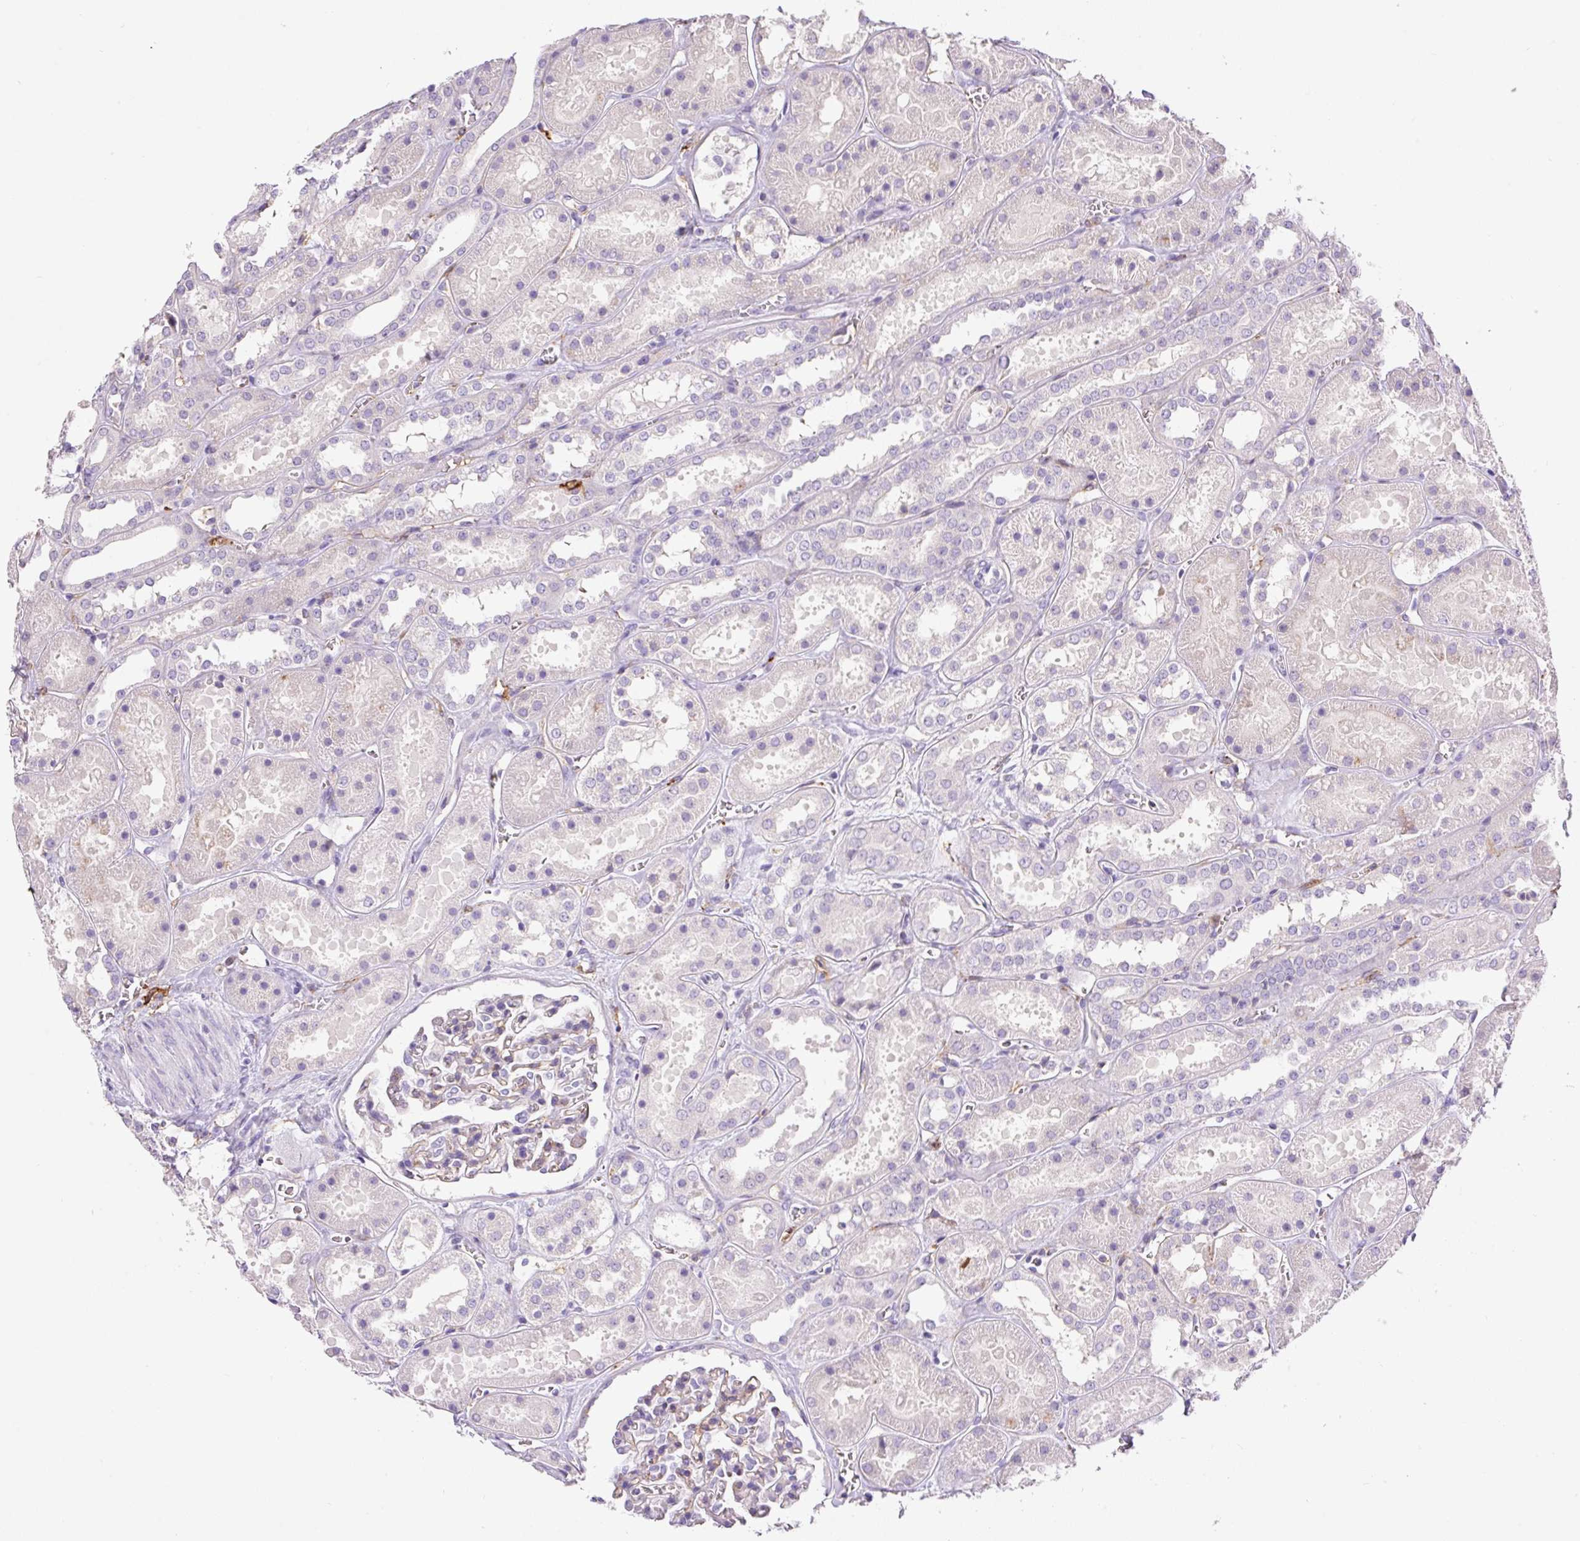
{"staining": {"intensity": "negative", "quantity": "none", "location": "none"}, "tissue": "kidney", "cell_type": "Cells in glomeruli", "image_type": "normal", "snomed": [{"axis": "morphology", "description": "Normal tissue, NOS"}, {"axis": "topography", "description": "Kidney"}], "caption": "High power microscopy image of an IHC photomicrograph of benign kidney, revealing no significant positivity in cells in glomeruli. (Stains: DAB (3,3'-diaminobenzidine) IHC with hematoxylin counter stain, Microscopy: brightfield microscopy at high magnification).", "gene": "TDRD15", "patient": {"sex": "female", "age": 41}}